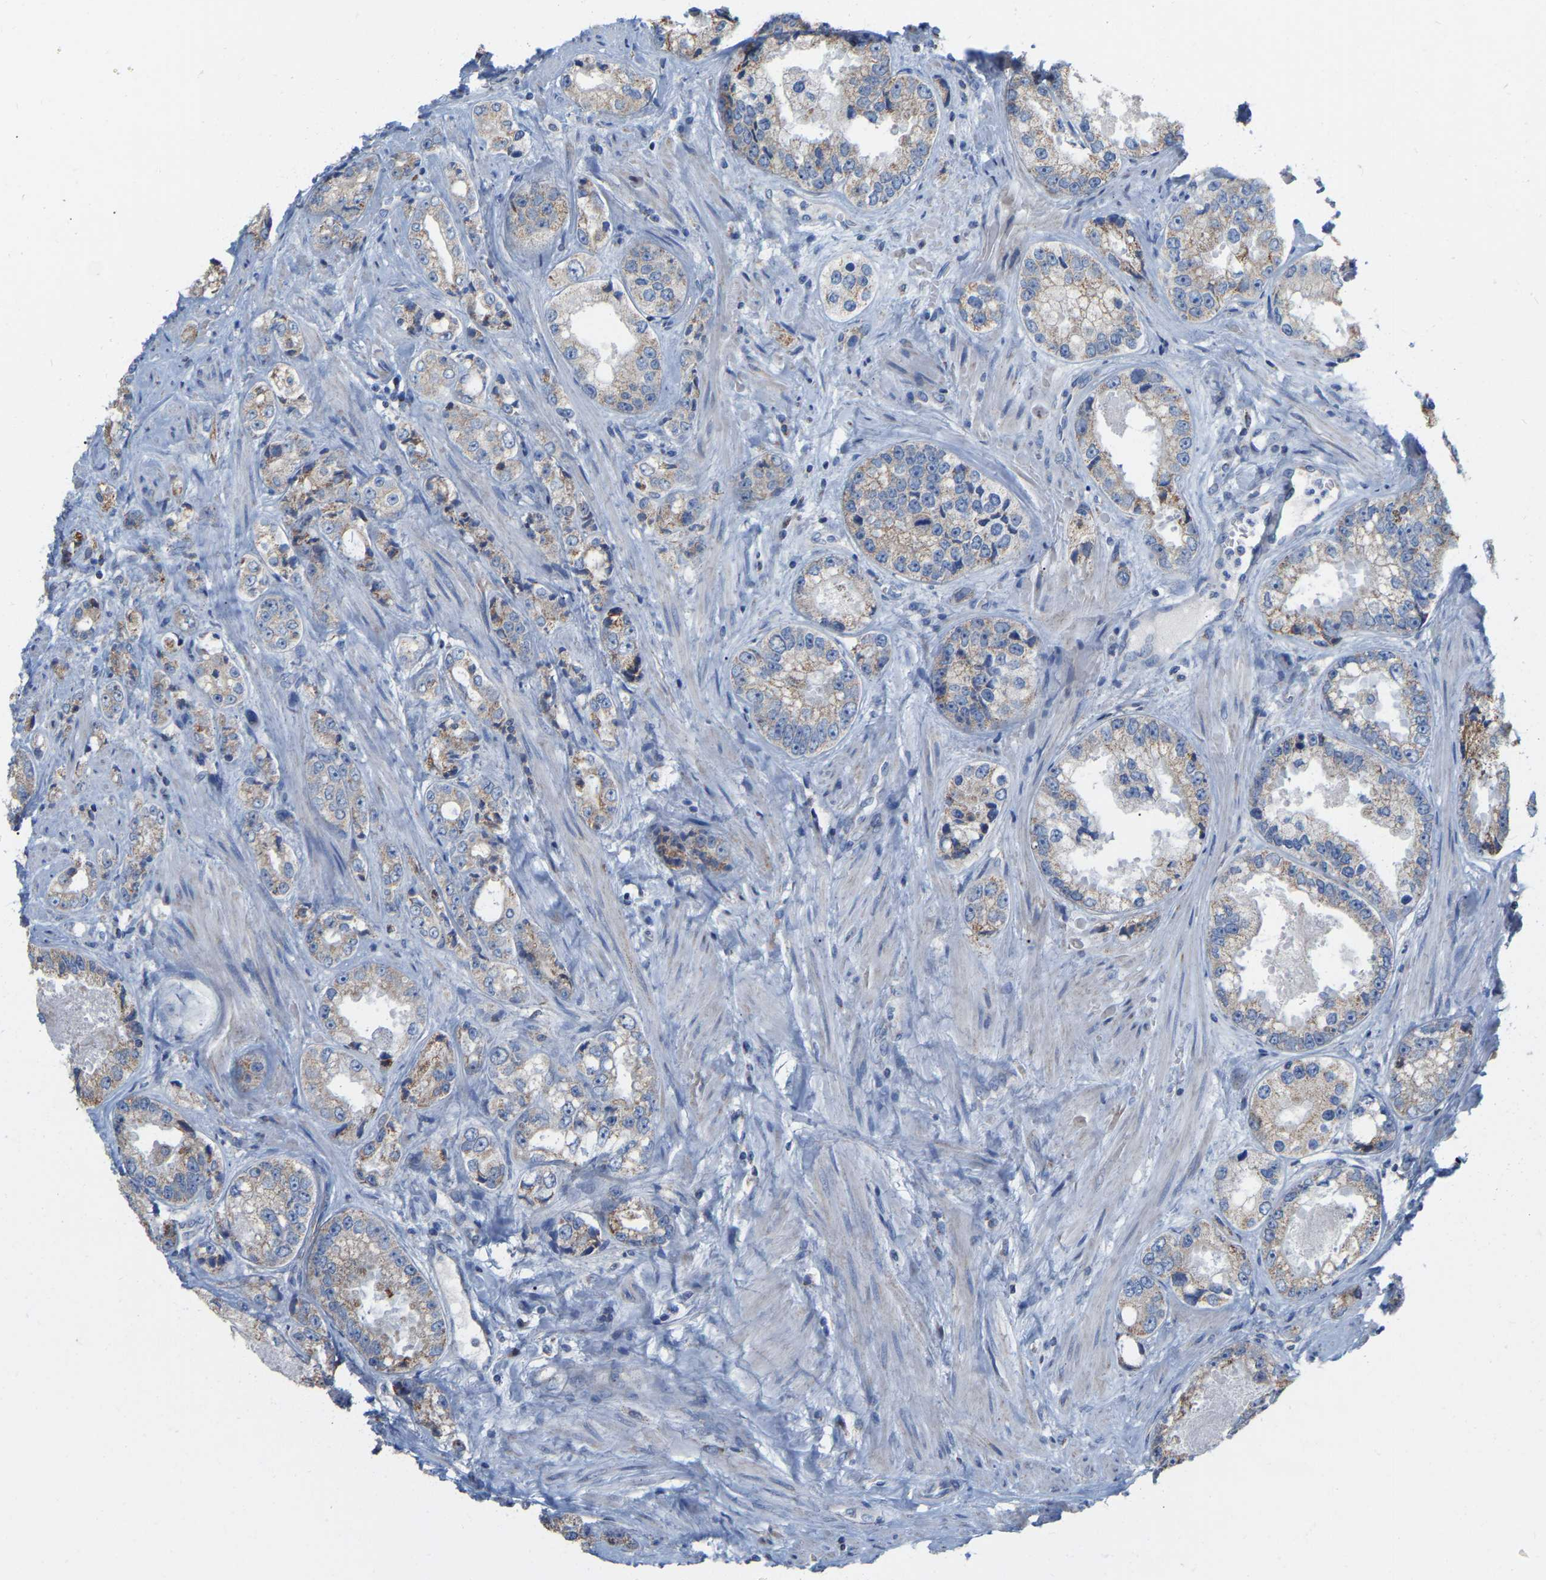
{"staining": {"intensity": "negative", "quantity": "none", "location": "none"}, "tissue": "prostate cancer", "cell_type": "Tumor cells", "image_type": "cancer", "snomed": [{"axis": "morphology", "description": "Adenocarcinoma, High grade"}, {"axis": "topography", "description": "Prostate"}], "caption": "Tumor cells show no significant protein staining in prostate adenocarcinoma (high-grade).", "gene": "CBLB", "patient": {"sex": "male", "age": 61}}